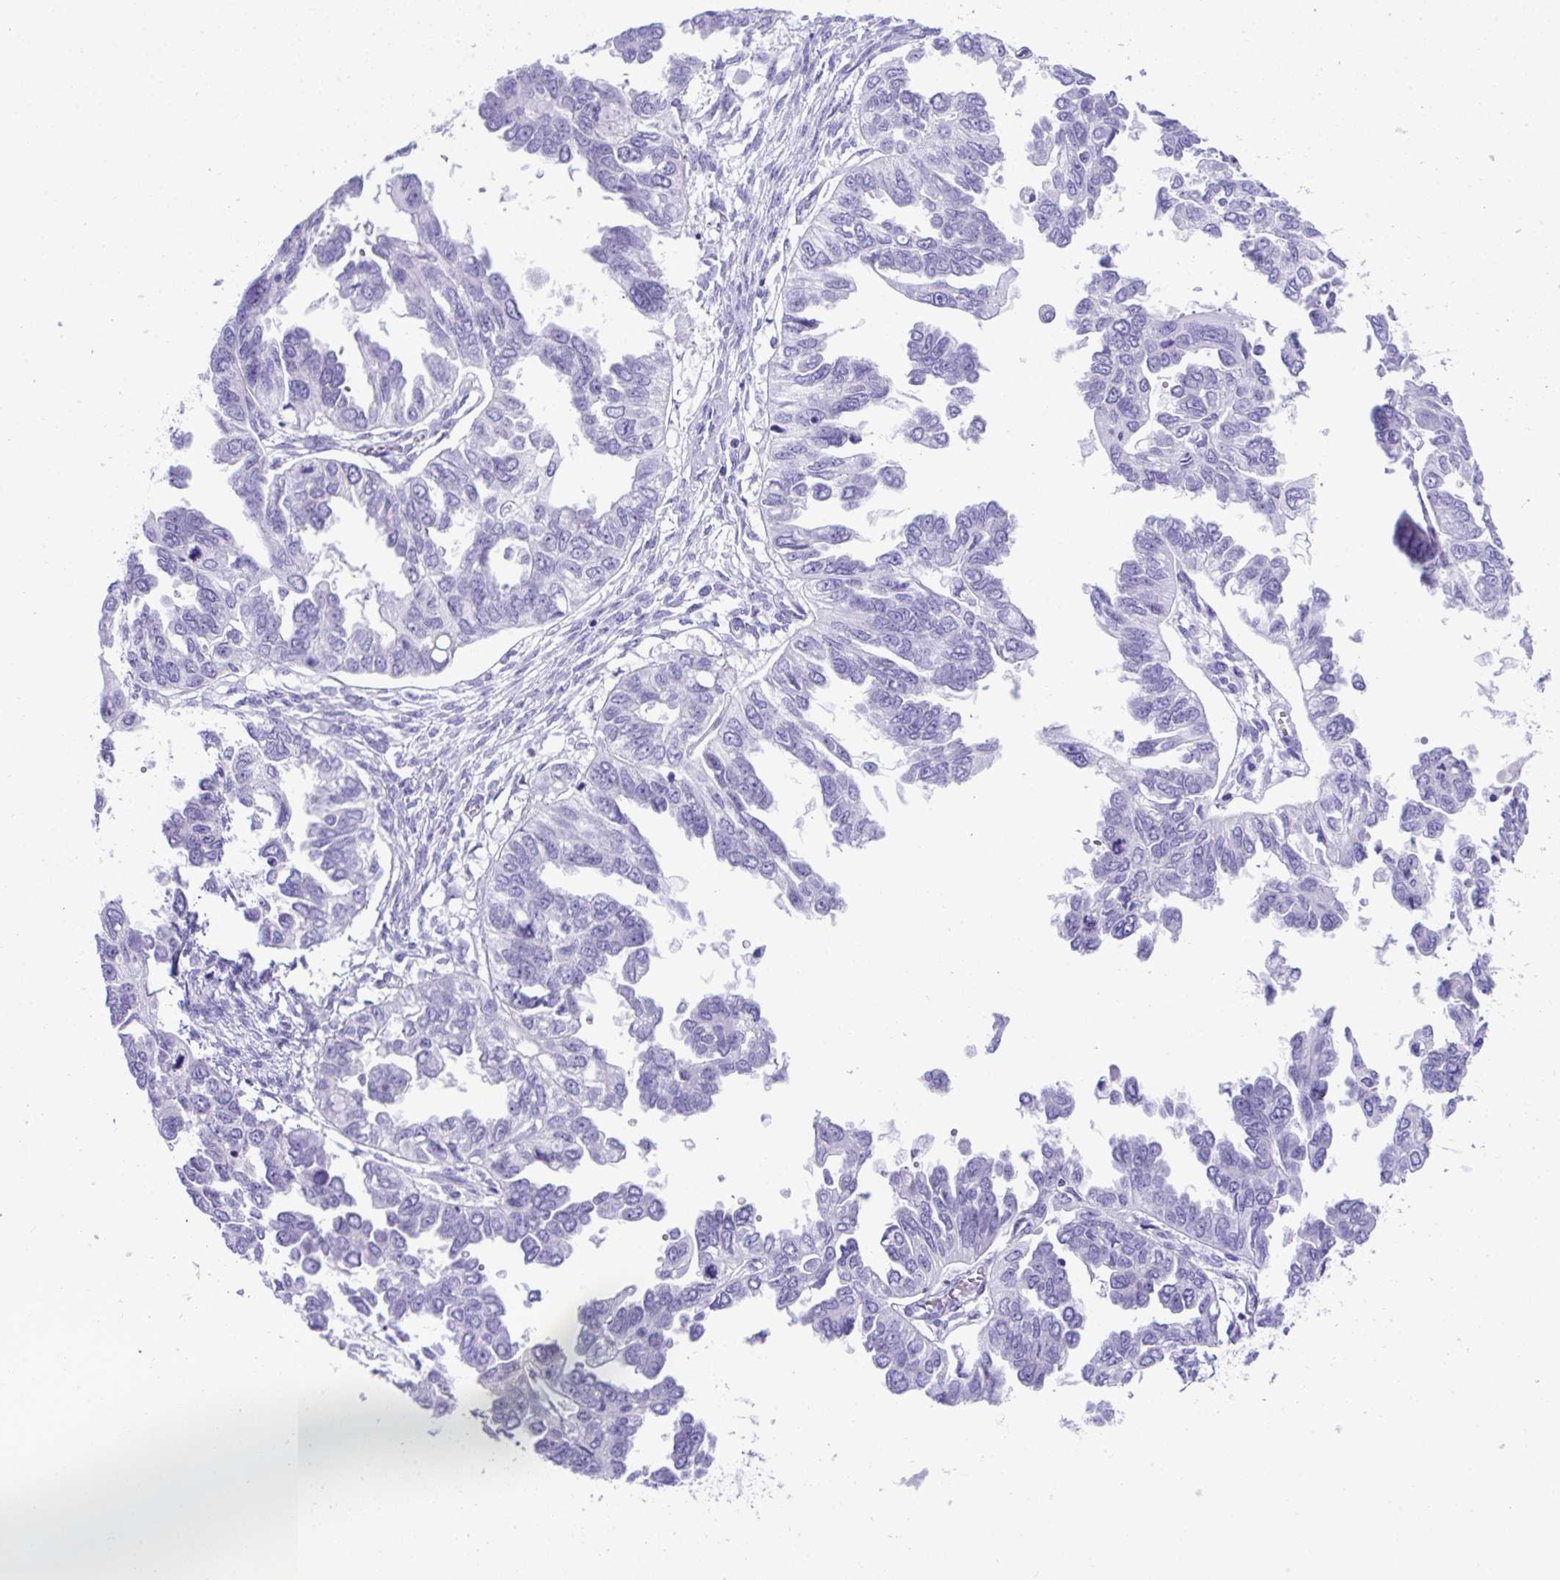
{"staining": {"intensity": "negative", "quantity": "none", "location": "none"}, "tissue": "ovarian cancer", "cell_type": "Tumor cells", "image_type": "cancer", "snomed": [{"axis": "morphology", "description": "Cystadenocarcinoma, serous, NOS"}, {"axis": "topography", "description": "Ovary"}], "caption": "Immunohistochemical staining of ovarian serous cystadenocarcinoma demonstrates no significant staining in tumor cells. (Stains: DAB IHC with hematoxylin counter stain, Microscopy: brightfield microscopy at high magnification).", "gene": "PSCA", "patient": {"sex": "female", "age": 53}}